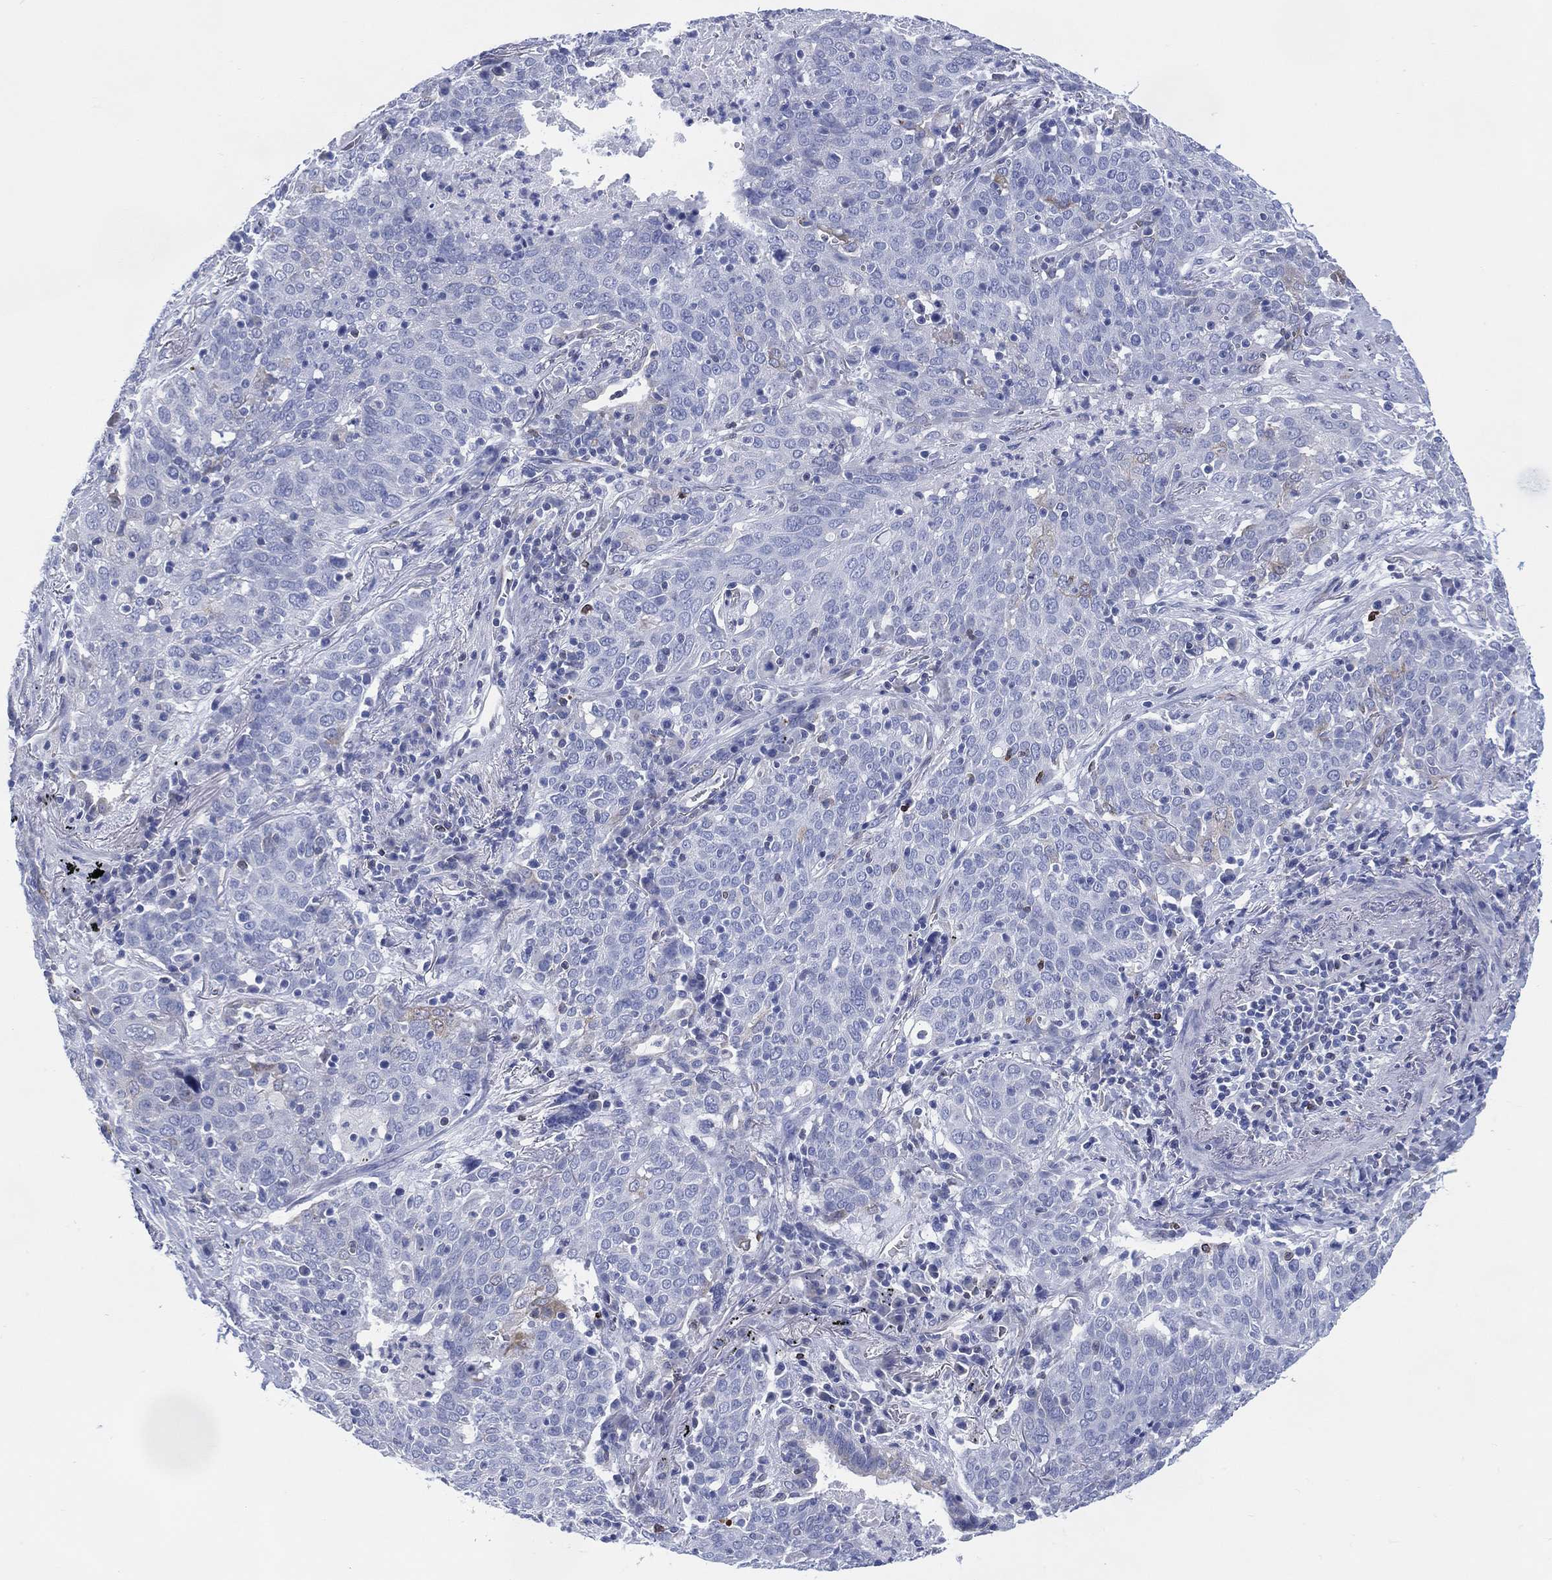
{"staining": {"intensity": "negative", "quantity": "none", "location": "none"}, "tissue": "lung cancer", "cell_type": "Tumor cells", "image_type": "cancer", "snomed": [{"axis": "morphology", "description": "Squamous cell carcinoma, NOS"}, {"axis": "topography", "description": "Lung"}], "caption": "An image of lung squamous cell carcinoma stained for a protein displays no brown staining in tumor cells.", "gene": "DDI1", "patient": {"sex": "male", "age": 82}}